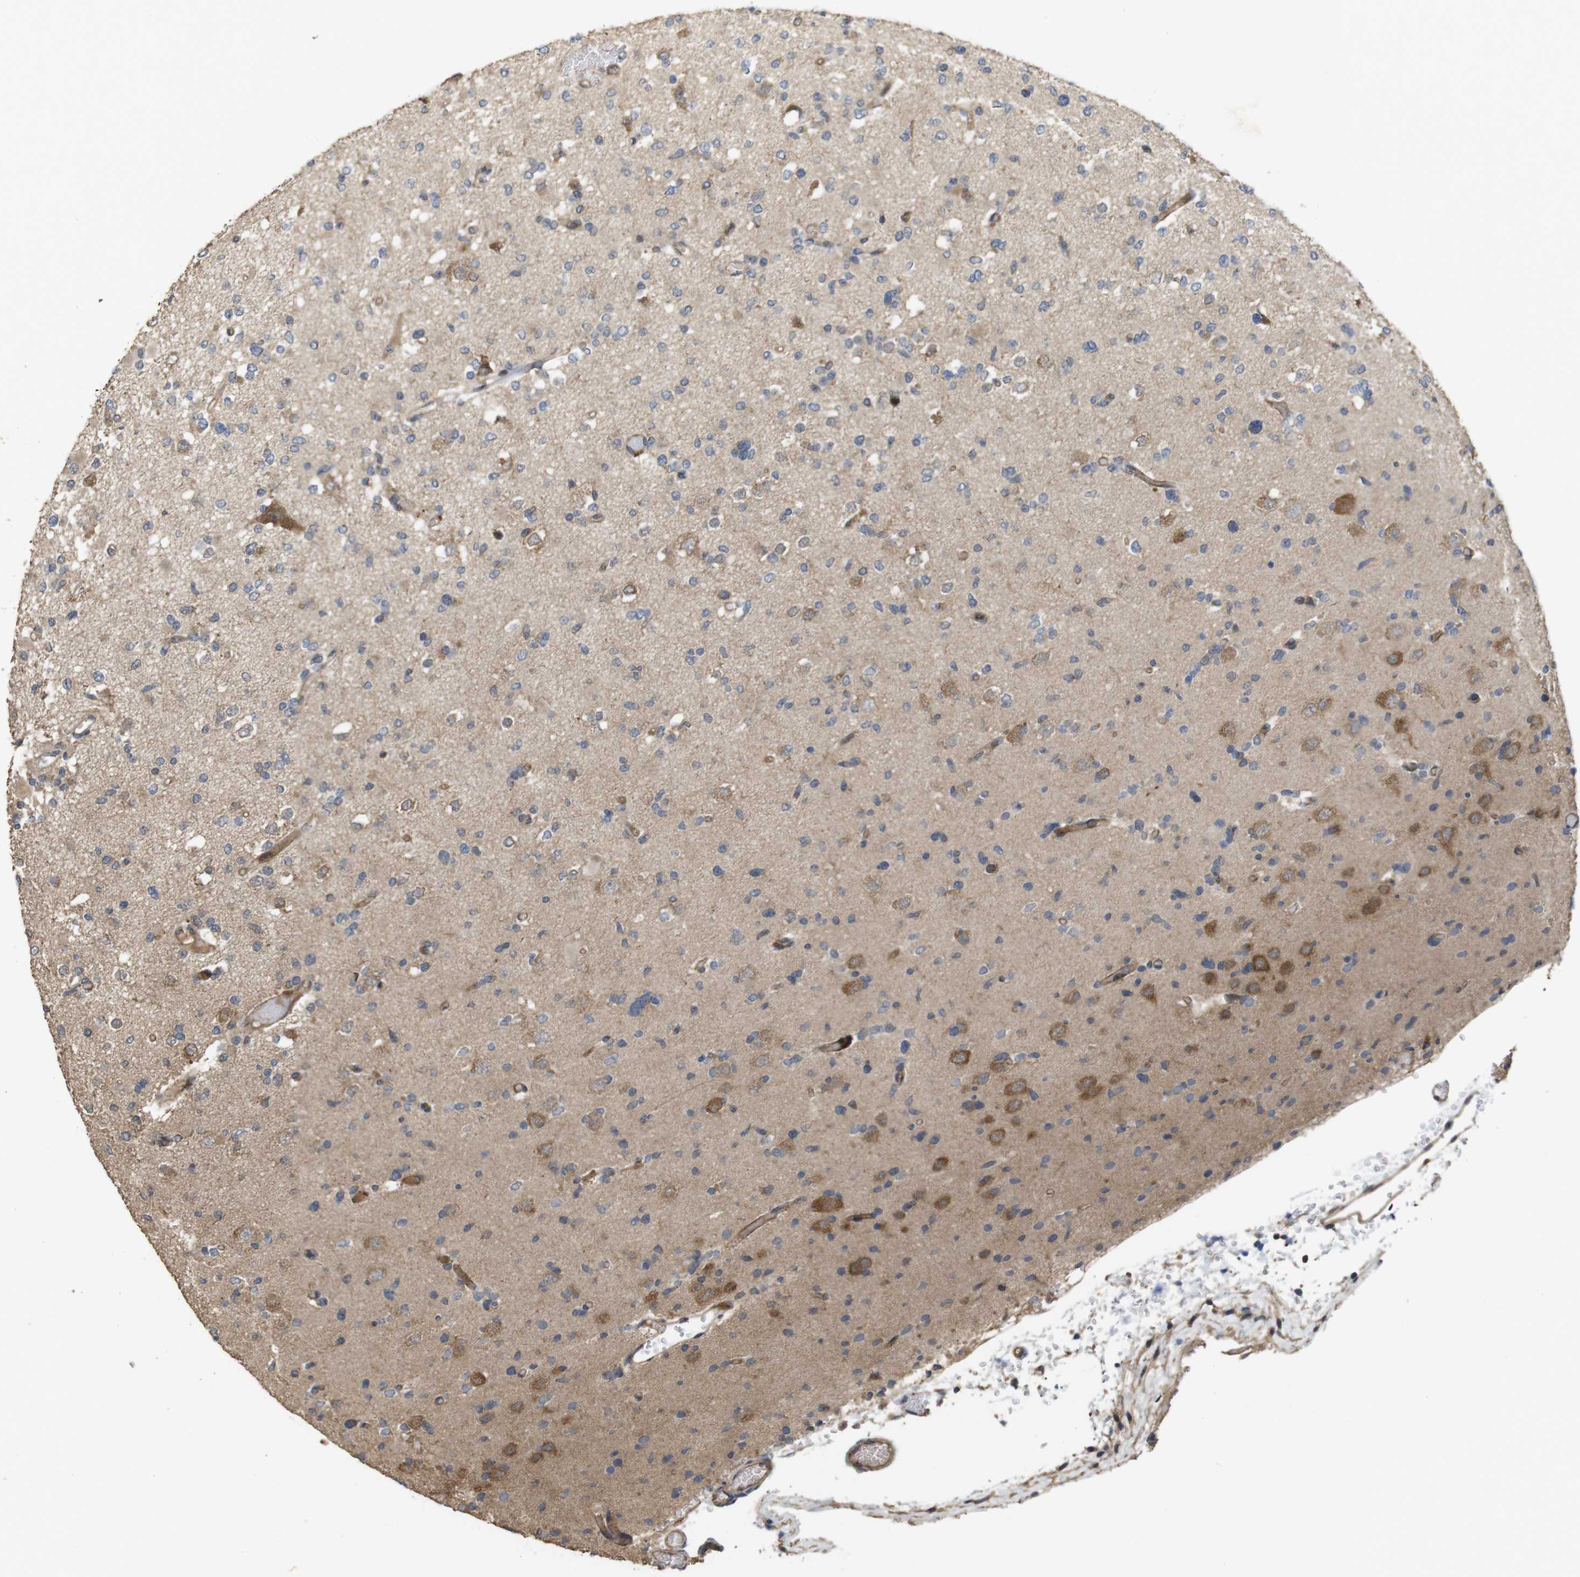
{"staining": {"intensity": "moderate", "quantity": "<25%", "location": "cytoplasmic/membranous"}, "tissue": "glioma", "cell_type": "Tumor cells", "image_type": "cancer", "snomed": [{"axis": "morphology", "description": "Glioma, malignant, Low grade"}, {"axis": "topography", "description": "Brain"}], "caption": "Moderate cytoplasmic/membranous expression is appreciated in approximately <25% of tumor cells in malignant glioma (low-grade).", "gene": "PCDHB10", "patient": {"sex": "female", "age": 22}}